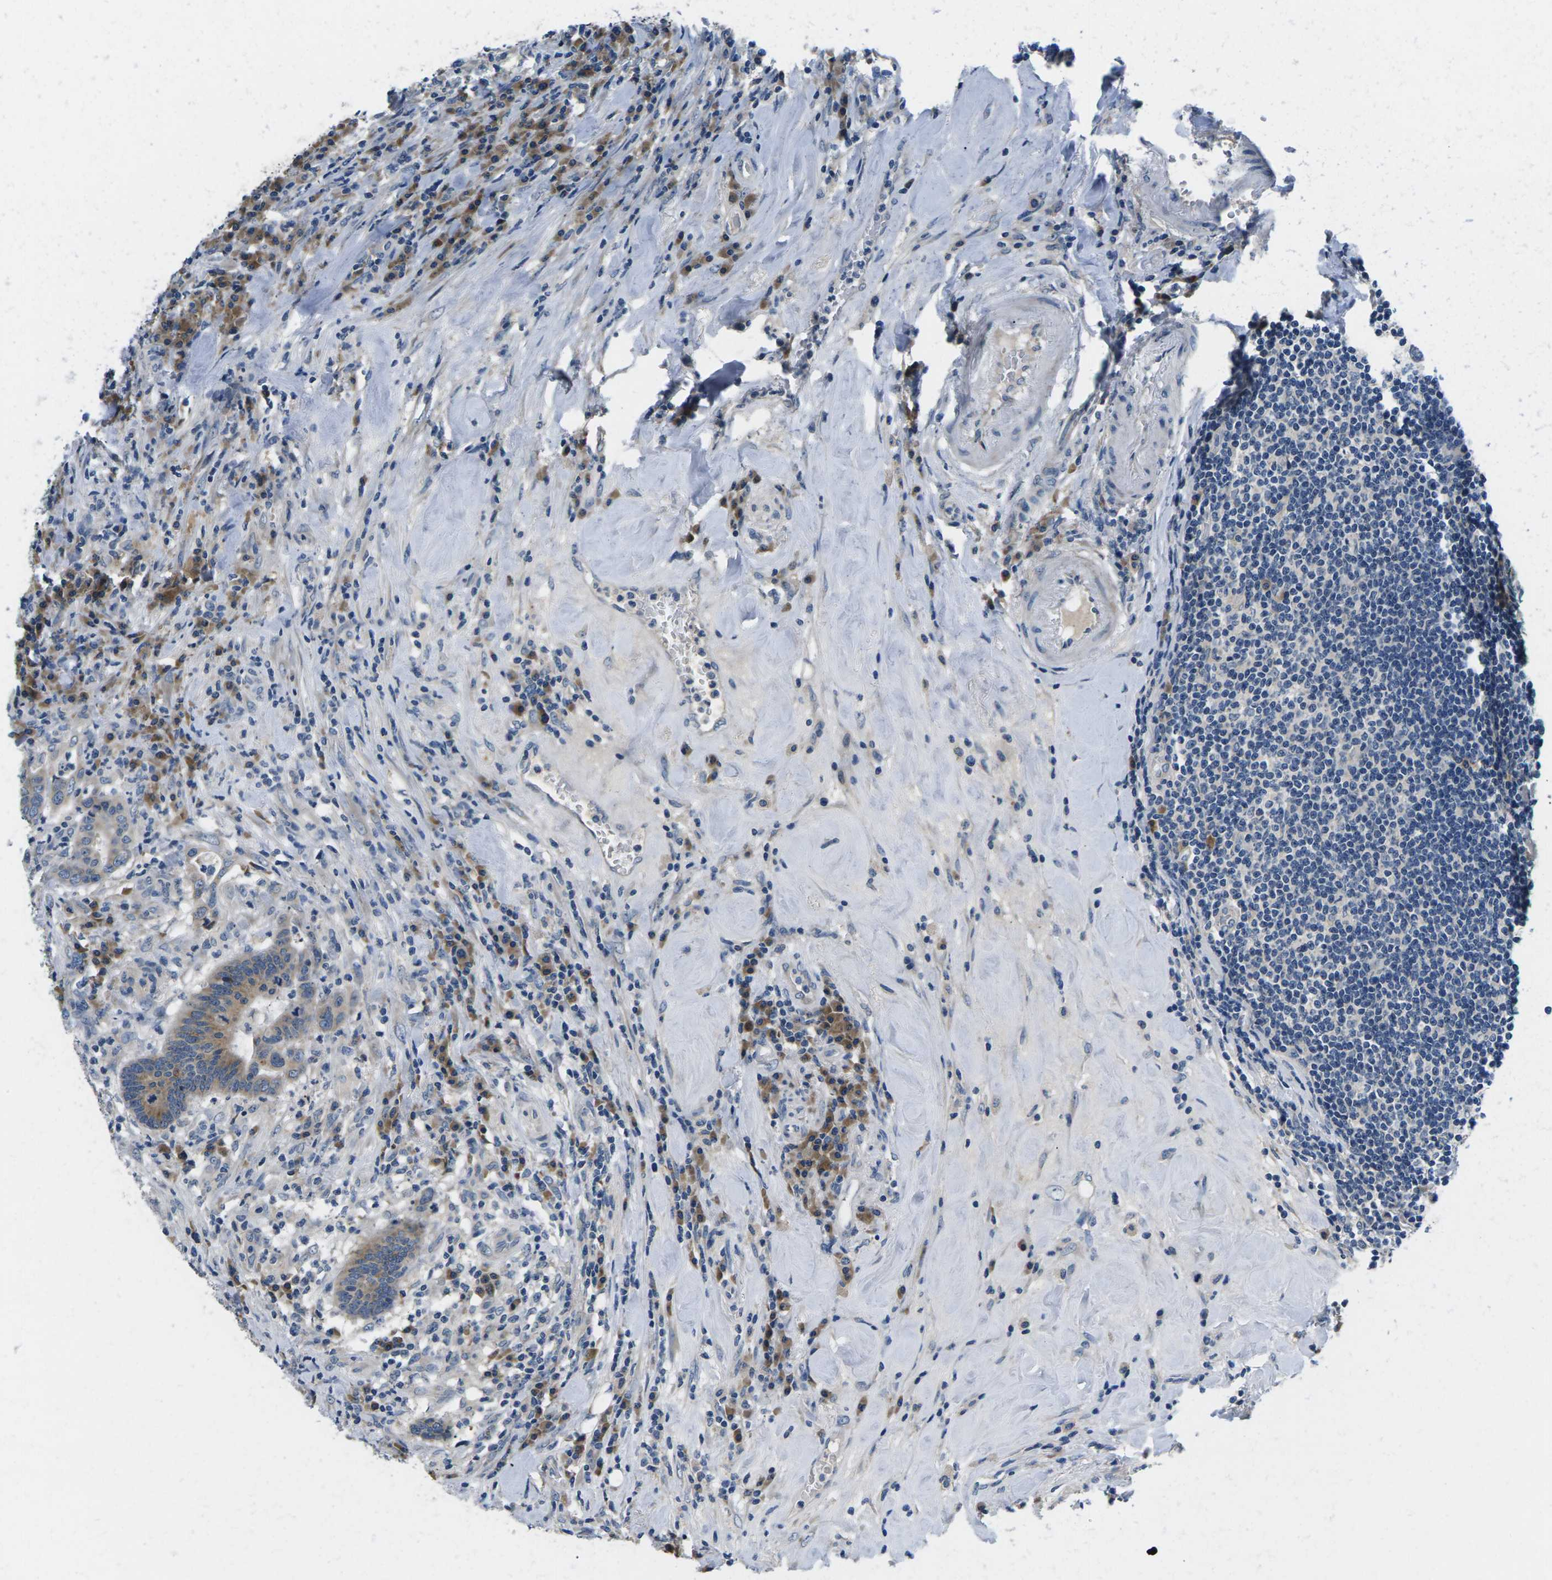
{"staining": {"intensity": "moderate", "quantity": ">75%", "location": "cytoplasmic/membranous"}, "tissue": "colorectal cancer", "cell_type": "Tumor cells", "image_type": "cancer", "snomed": [{"axis": "morphology", "description": "Normal tissue, NOS"}, {"axis": "morphology", "description": "Adenocarcinoma, NOS"}, {"axis": "topography", "description": "Colon"}], "caption": "High-magnification brightfield microscopy of adenocarcinoma (colorectal) stained with DAB (brown) and counterstained with hematoxylin (blue). tumor cells exhibit moderate cytoplasmic/membranous positivity is identified in approximately>75% of cells.", "gene": "ERGIC3", "patient": {"sex": "female", "age": 66}}